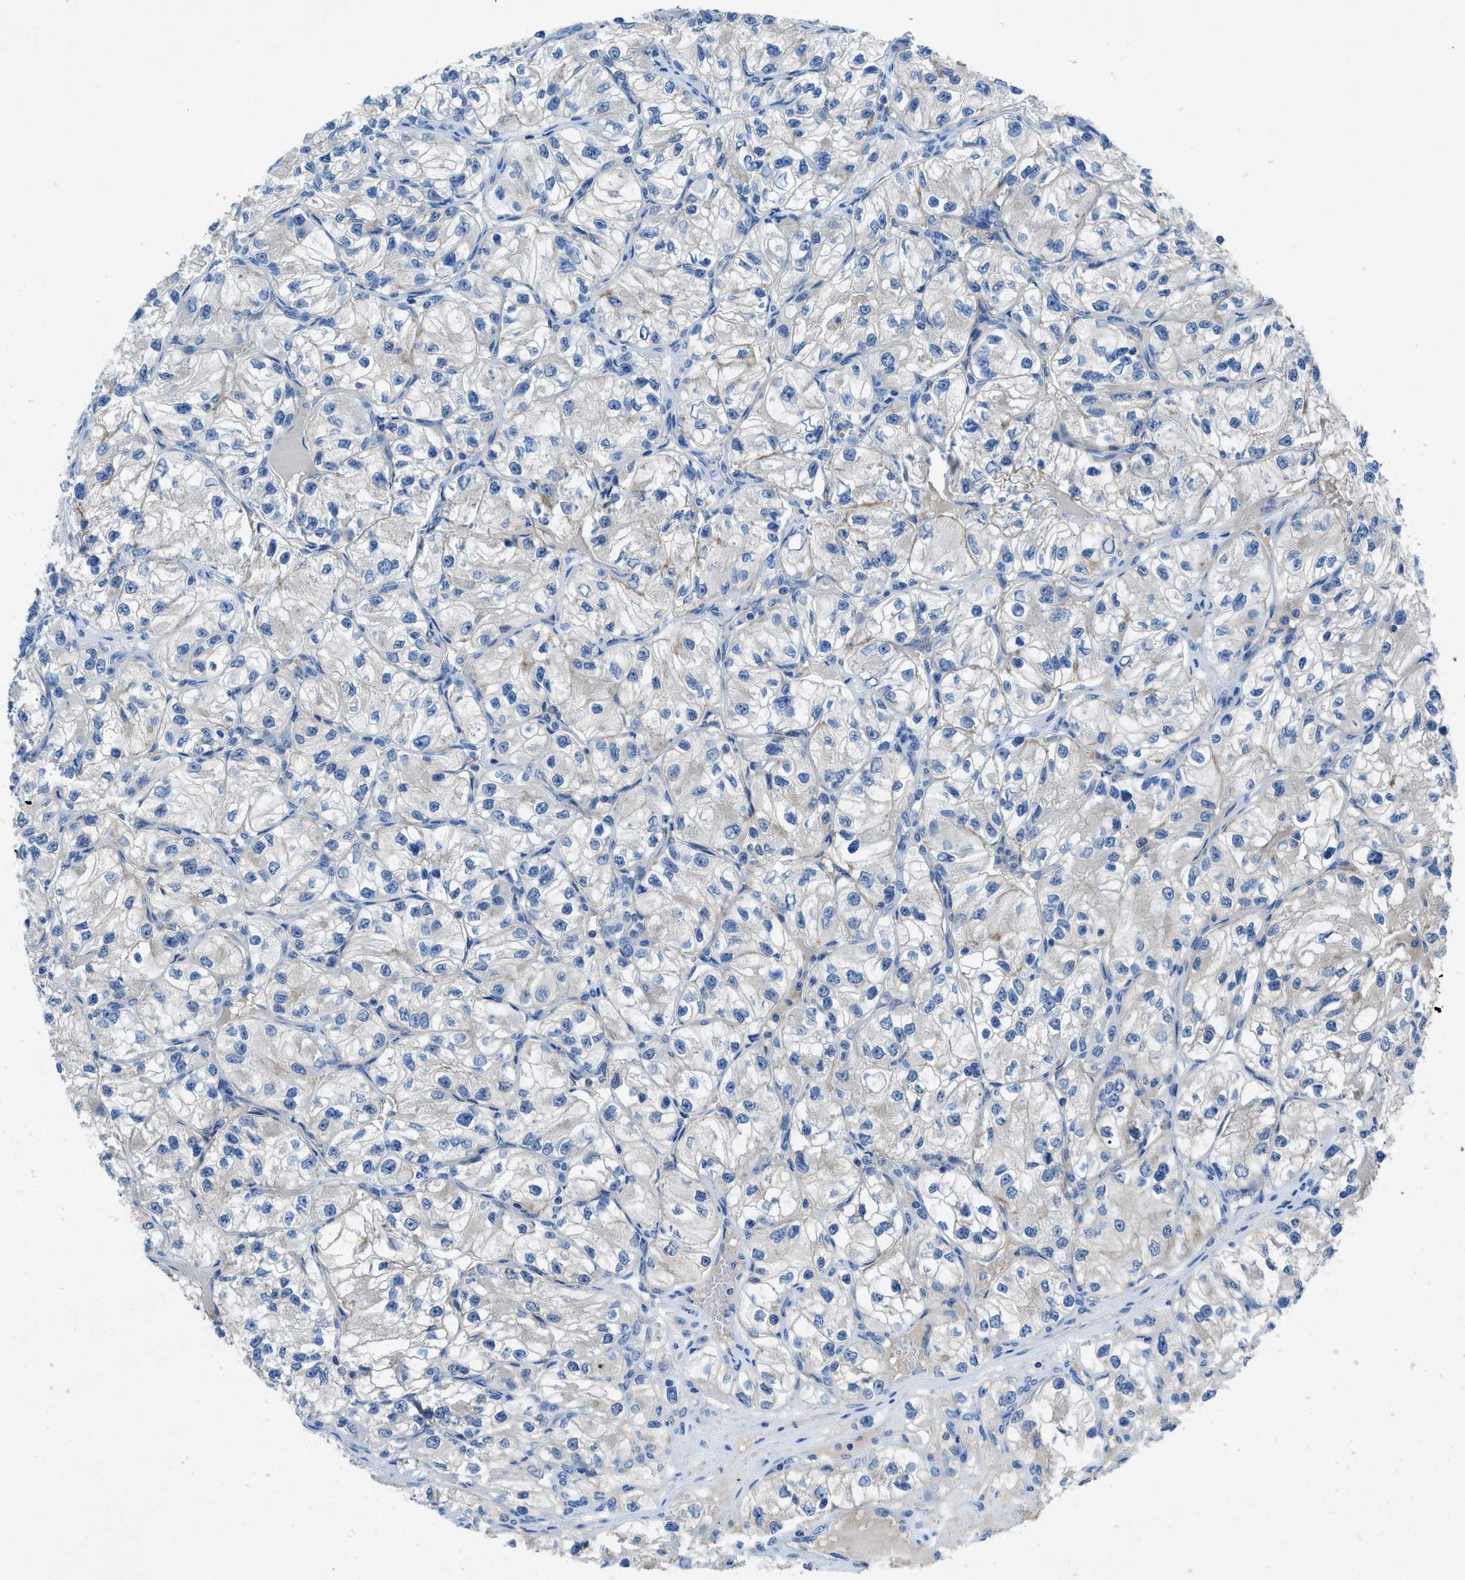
{"staining": {"intensity": "negative", "quantity": "none", "location": "none"}, "tissue": "renal cancer", "cell_type": "Tumor cells", "image_type": "cancer", "snomed": [{"axis": "morphology", "description": "Adenocarcinoma, NOS"}, {"axis": "topography", "description": "Kidney"}], "caption": "IHC image of human renal adenocarcinoma stained for a protein (brown), which demonstrates no positivity in tumor cells. (IHC, brightfield microscopy, high magnification).", "gene": "PTGFRN", "patient": {"sex": "female", "age": 57}}